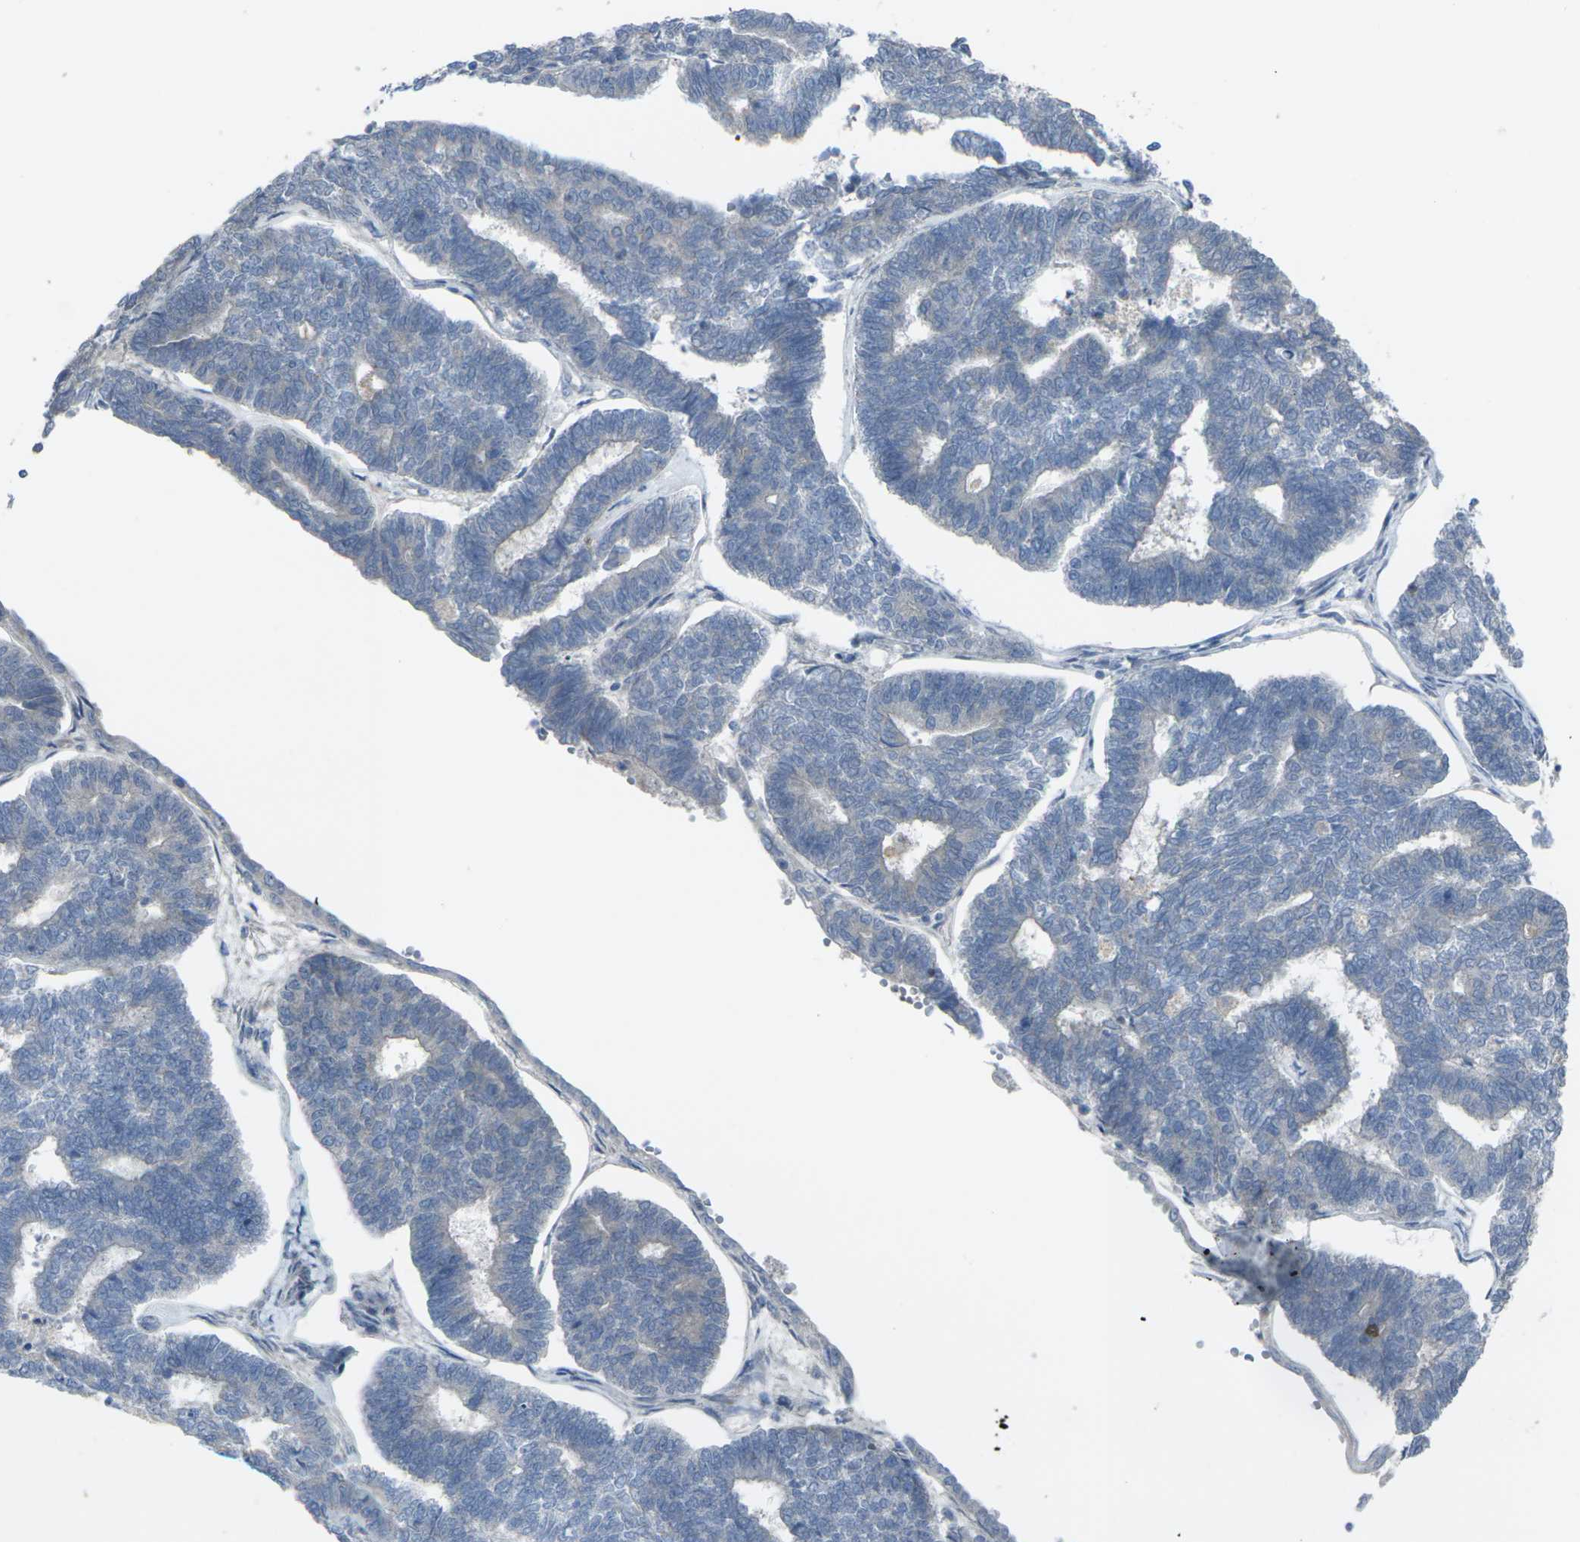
{"staining": {"intensity": "negative", "quantity": "none", "location": "none"}, "tissue": "endometrial cancer", "cell_type": "Tumor cells", "image_type": "cancer", "snomed": [{"axis": "morphology", "description": "Adenocarcinoma, NOS"}, {"axis": "topography", "description": "Endometrium"}], "caption": "A micrograph of human endometrial cancer (adenocarcinoma) is negative for staining in tumor cells.", "gene": "CCR10", "patient": {"sex": "female", "age": 70}}